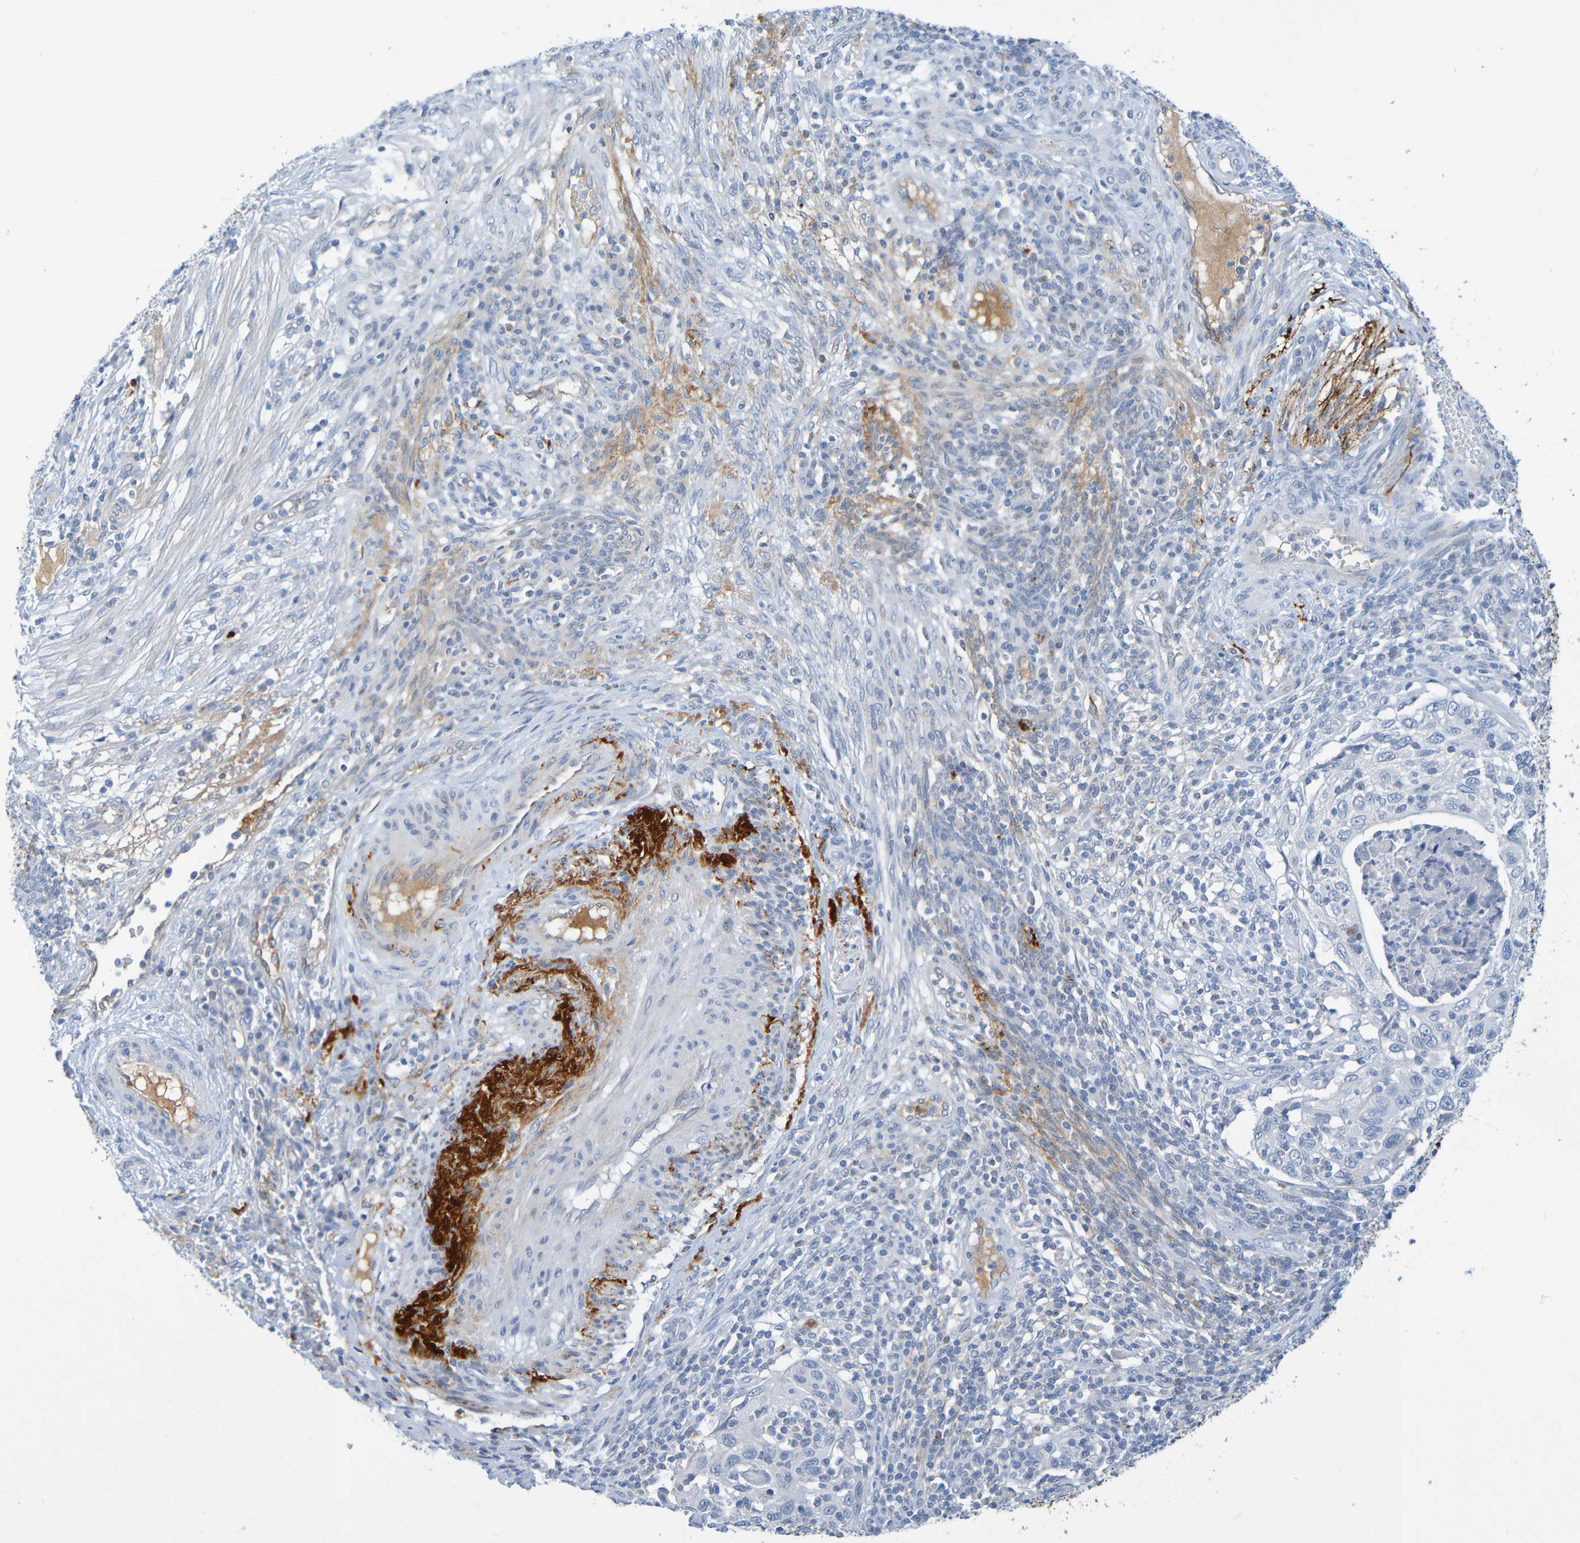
{"staining": {"intensity": "negative", "quantity": "none", "location": "none"}, "tissue": "cervical cancer", "cell_type": "Tumor cells", "image_type": "cancer", "snomed": [{"axis": "morphology", "description": "Squamous cell carcinoma, NOS"}, {"axis": "topography", "description": "Cervix"}], "caption": "IHC histopathology image of neoplastic tissue: cervical squamous cell carcinoma stained with DAB (3,3'-diaminobenzidine) demonstrates no significant protein positivity in tumor cells.", "gene": "IL10", "patient": {"sex": "female", "age": 70}}